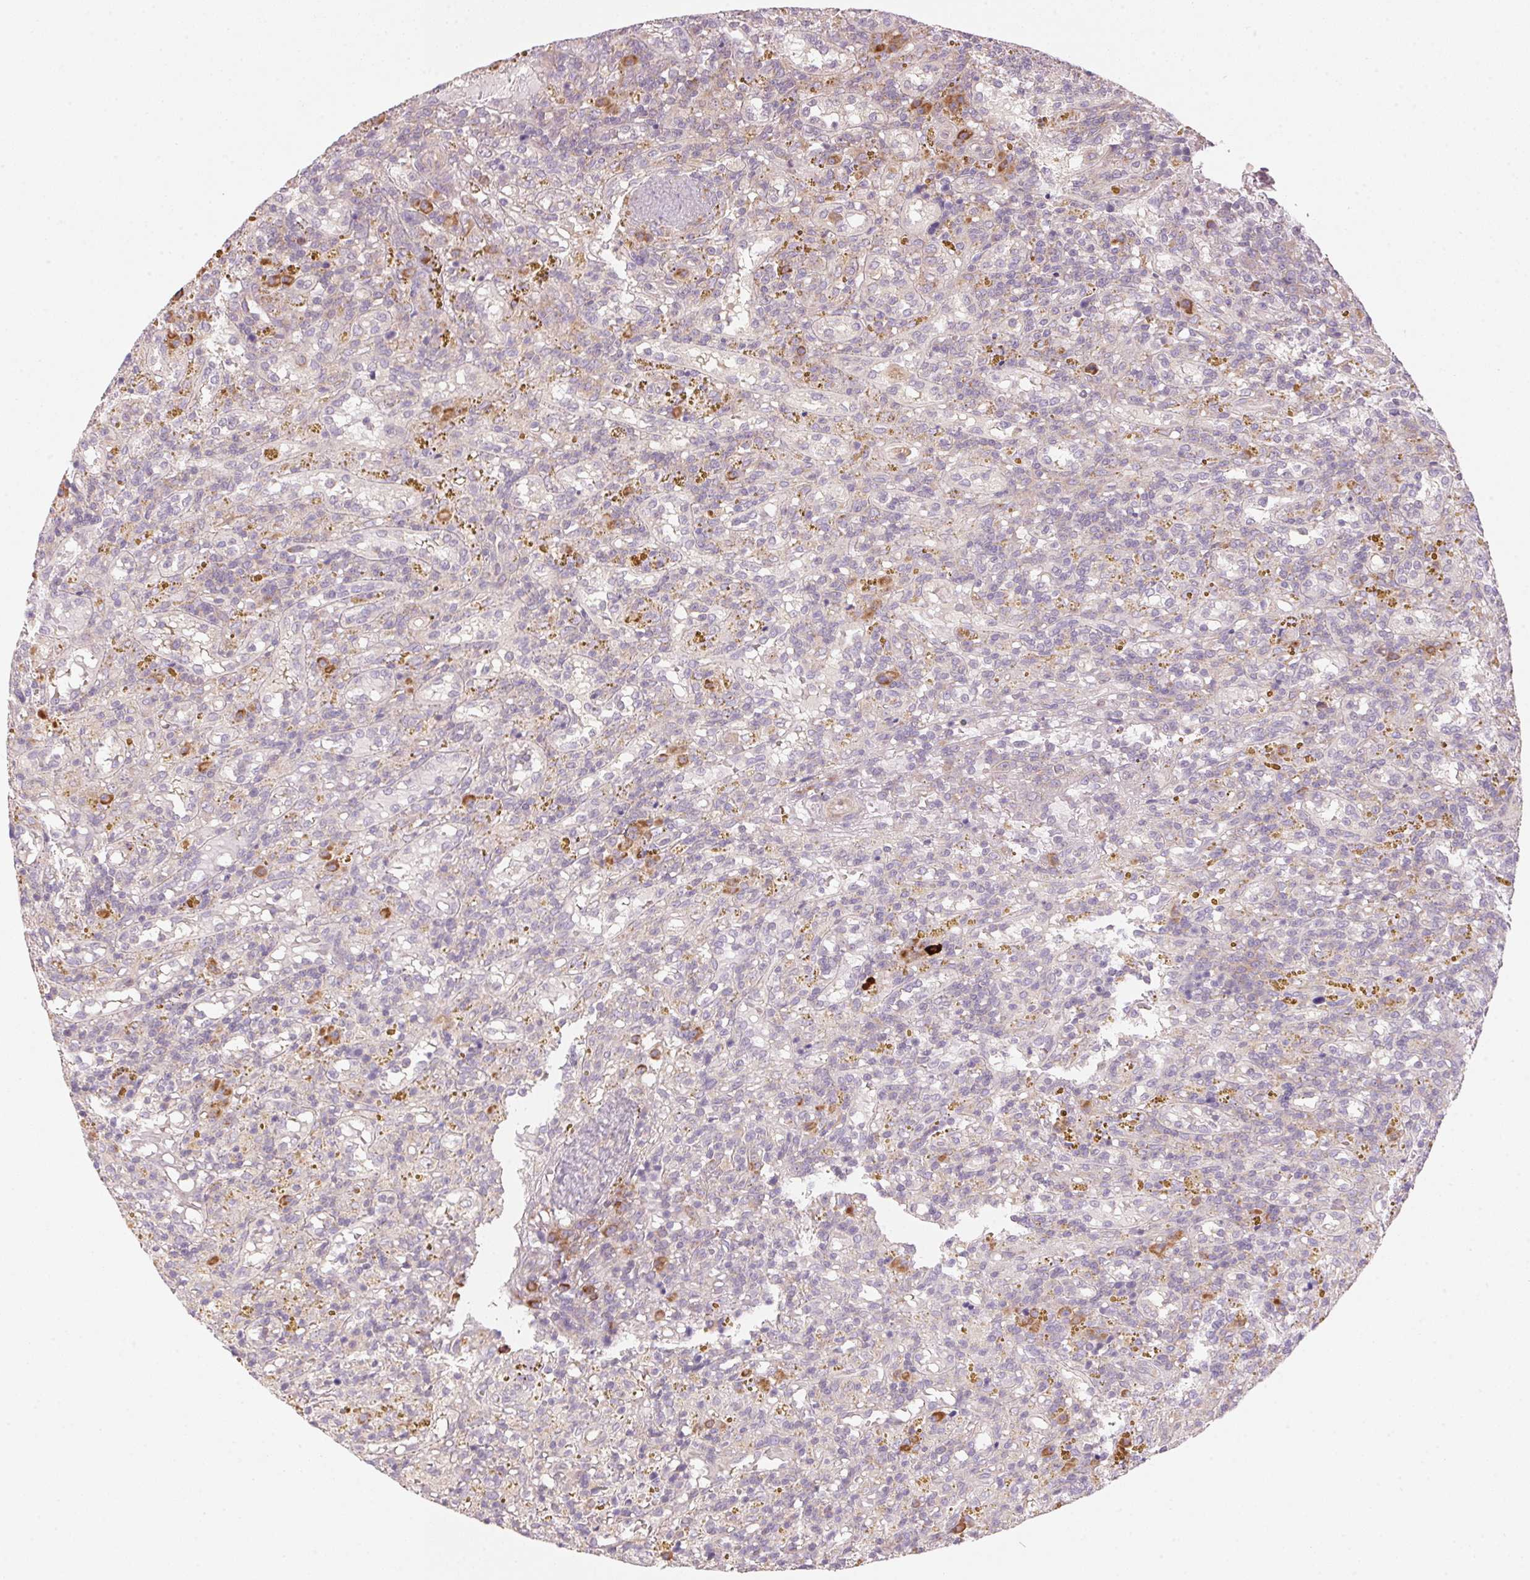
{"staining": {"intensity": "negative", "quantity": "none", "location": "none"}, "tissue": "lymphoma", "cell_type": "Tumor cells", "image_type": "cancer", "snomed": [{"axis": "morphology", "description": "Malignant lymphoma, non-Hodgkin's type, Low grade"}, {"axis": "topography", "description": "Spleen"}], "caption": "Immunohistochemistry (IHC) of lymphoma demonstrates no staining in tumor cells. (Brightfield microscopy of DAB (3,3'-diaminobenzidine) IHC at high magnification).", "gene": "BLOC1S2", "patient": {"sex": "female", "age": 65}}